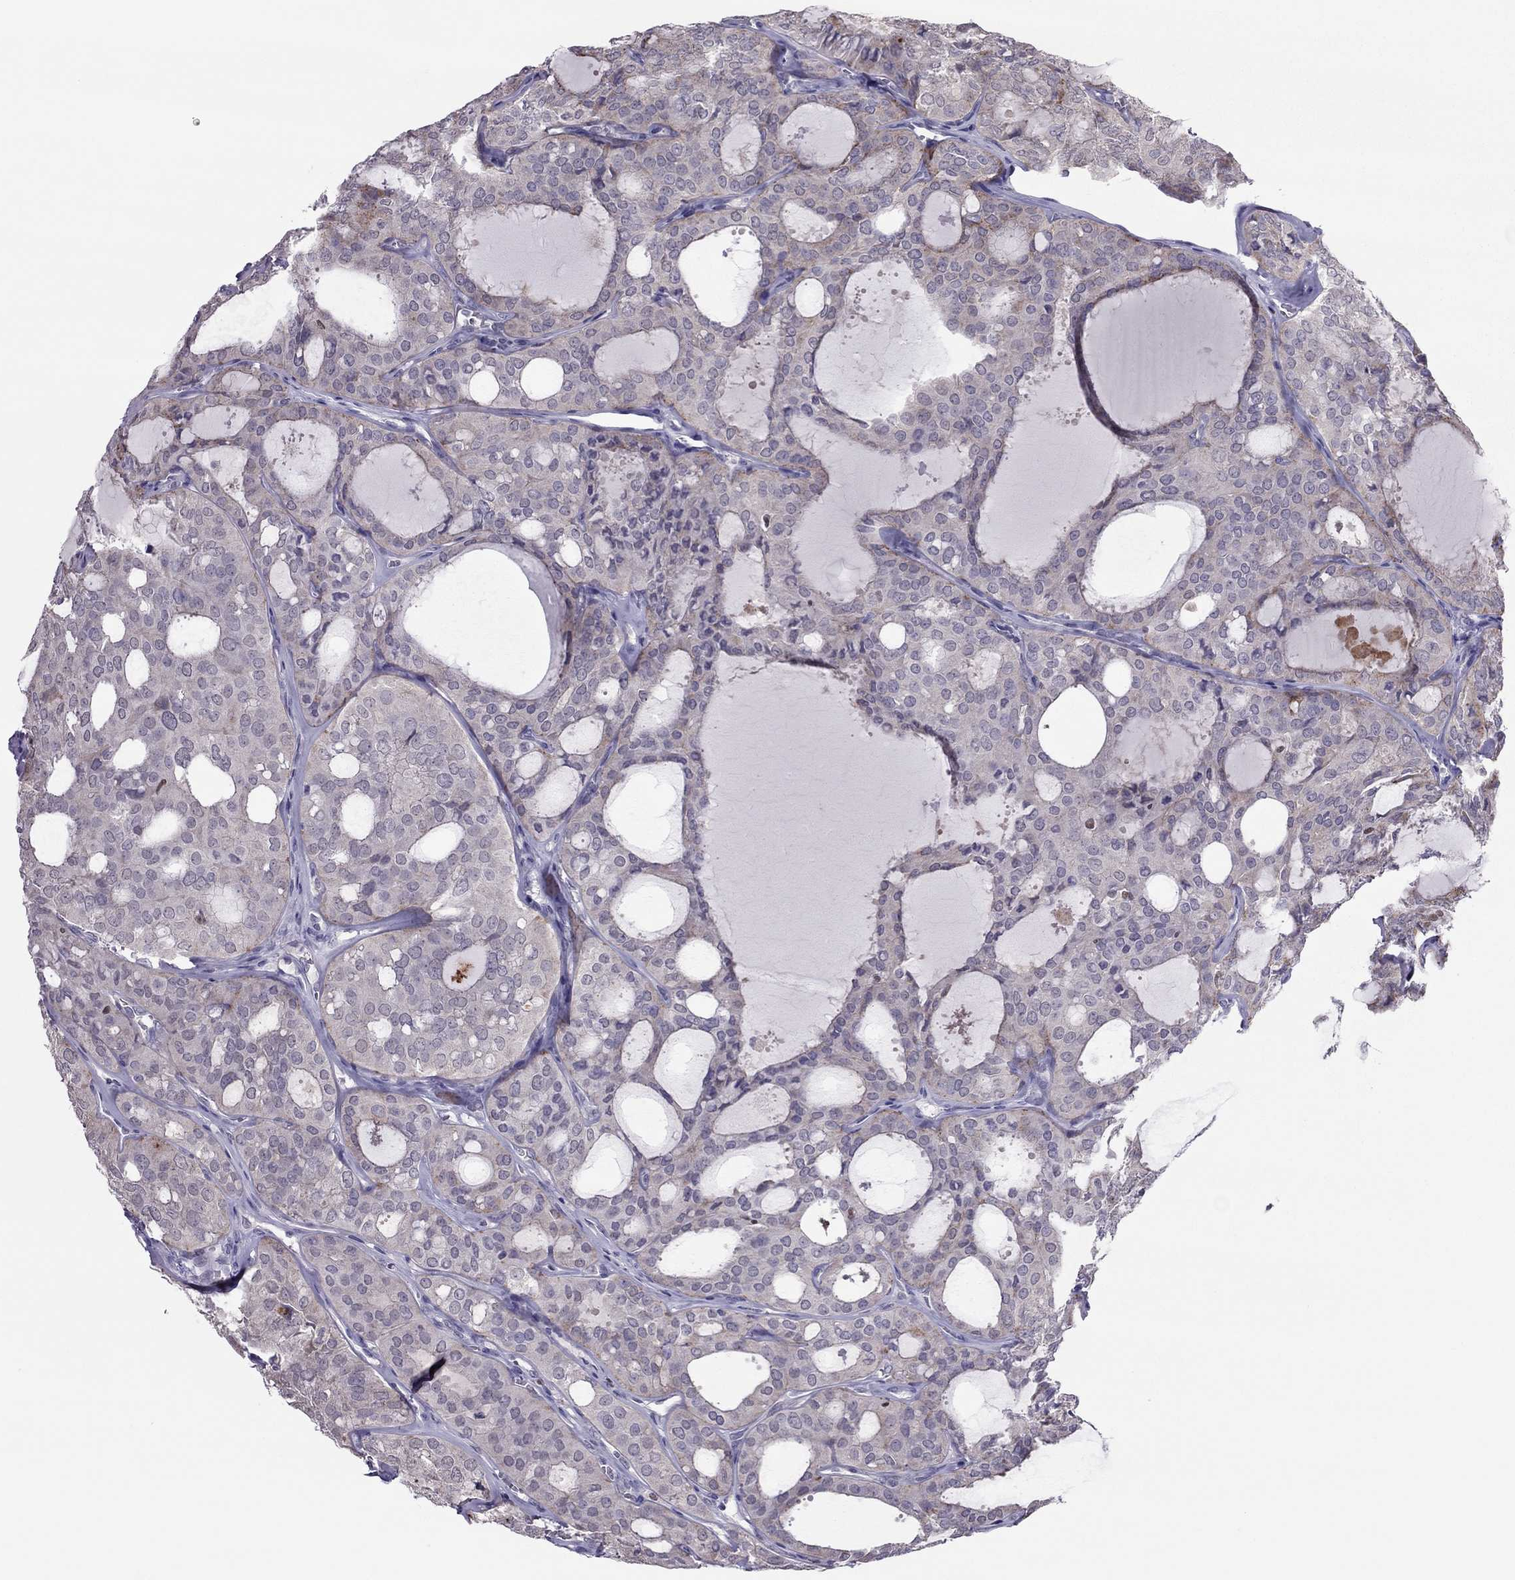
{"staining": {"intensity": "negative", "quantity": "none", "location": "none"}, "tissue": "thyroid cancer", "cell_type": "Tumor cells", "image_type": "cancer", "snomed": [{"axis": "morphology", "description": "Follicular adenoma carcinoma, NOS"}, {"axis": "topography", "description": "Thyroid gland"}], "caption": "Immunohistochemistry (IHC) of thyroid cancer displays no staining in tumor cells.", "gene": "SPINT3", "patient": {"sex": "male", "age": 75}}